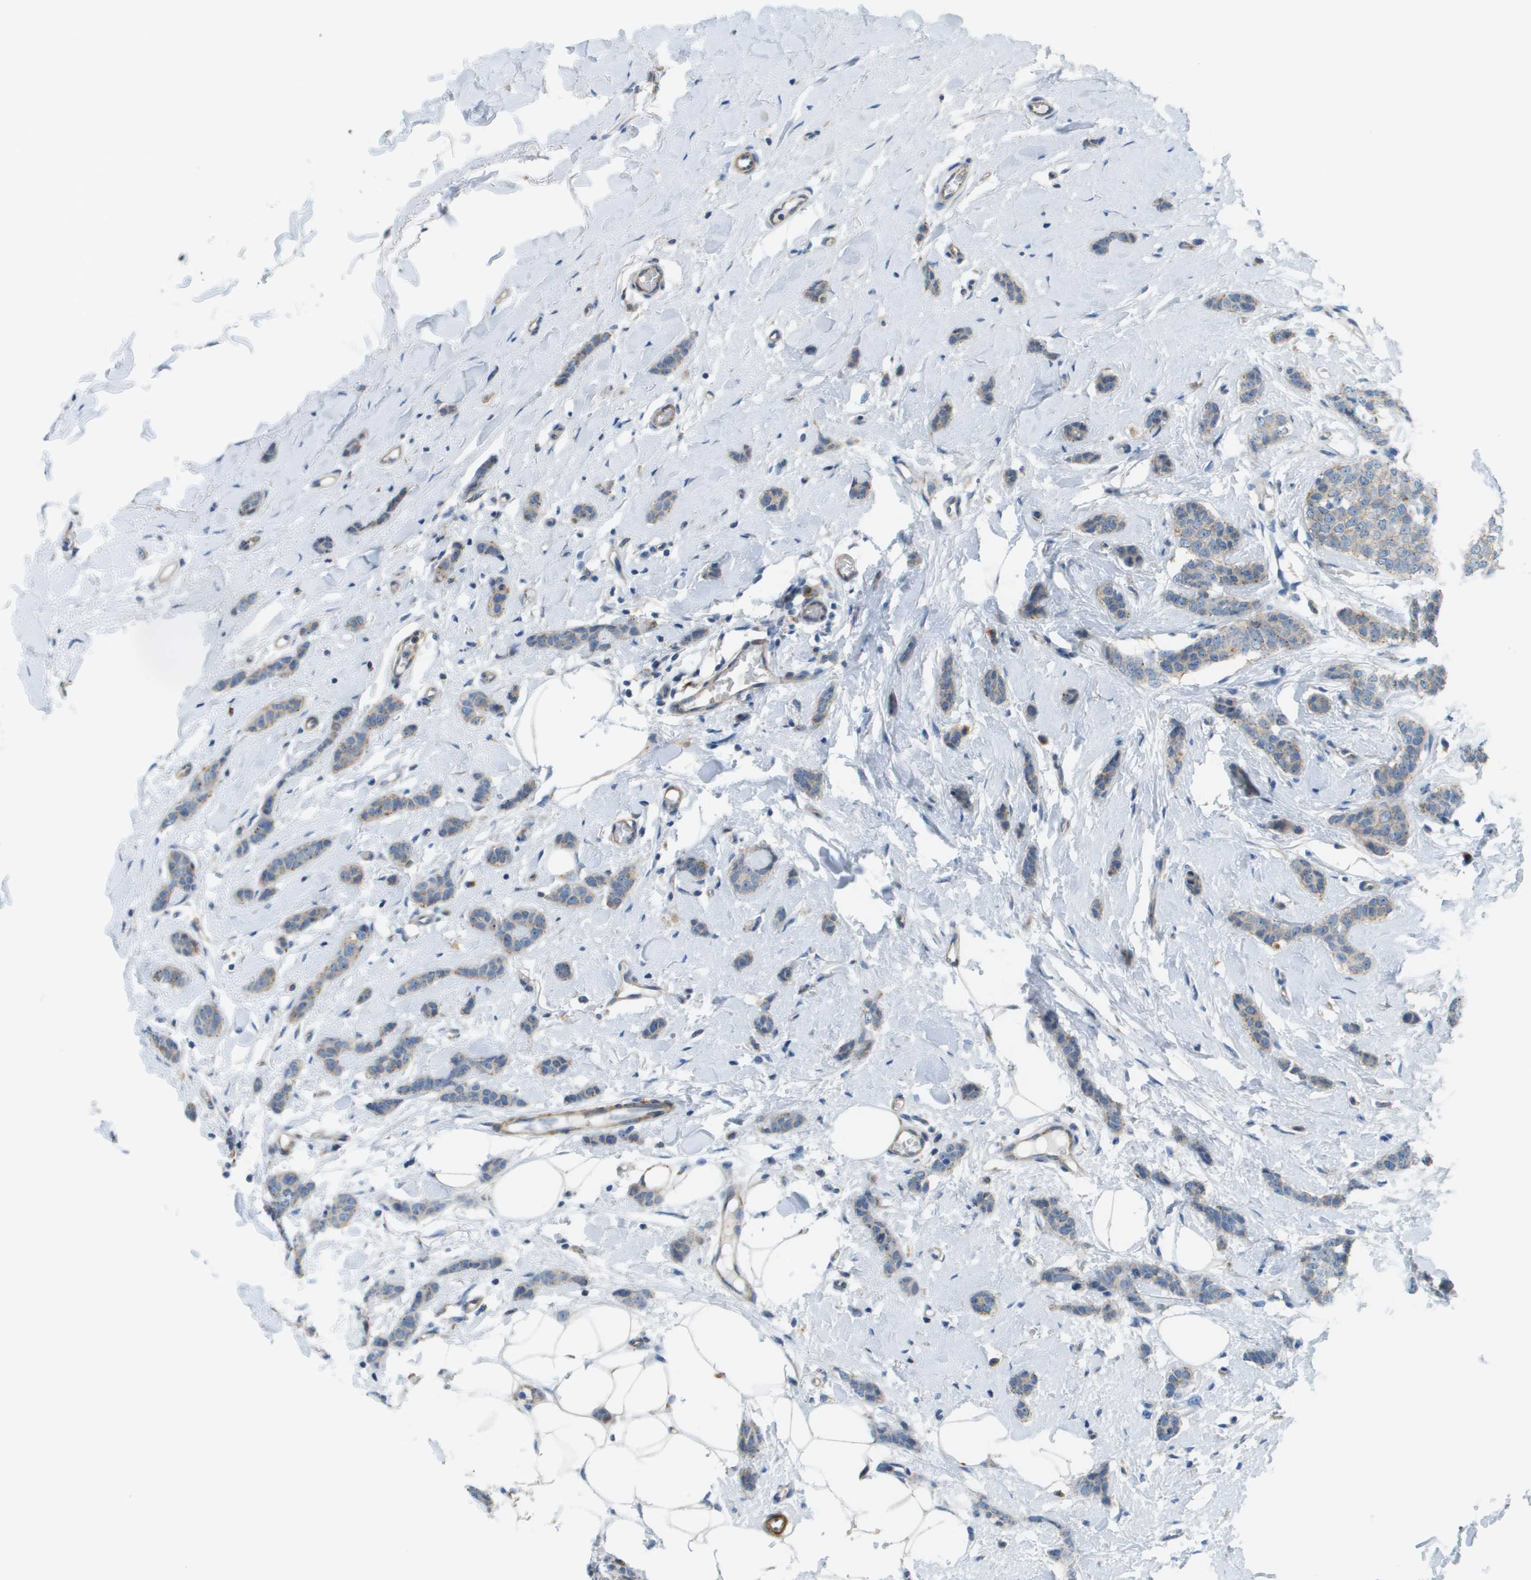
{"staining": {"intensity": "weak", "quantity": "25%-75%", "location": "cytoplasmic/membranous"}, "tissue": "breast cancer", "cell_type": "Tumor cells", "image_type": "cancer", "snomed": [{"axis": "morphology", "description": "Lobular carcinoma"}, {"axis": "topography", "description": "Skin"}, {"axis": "topography", "description": "Breast"}], "caption": "DAB immunohistochemical staining of human breast cancer shows weak cytoplasmic/membranous protein positivity in approximately 25%-75% of tumor cells.", "gene": "MYH11", "patient": {"sex": "female", "age": 46}}